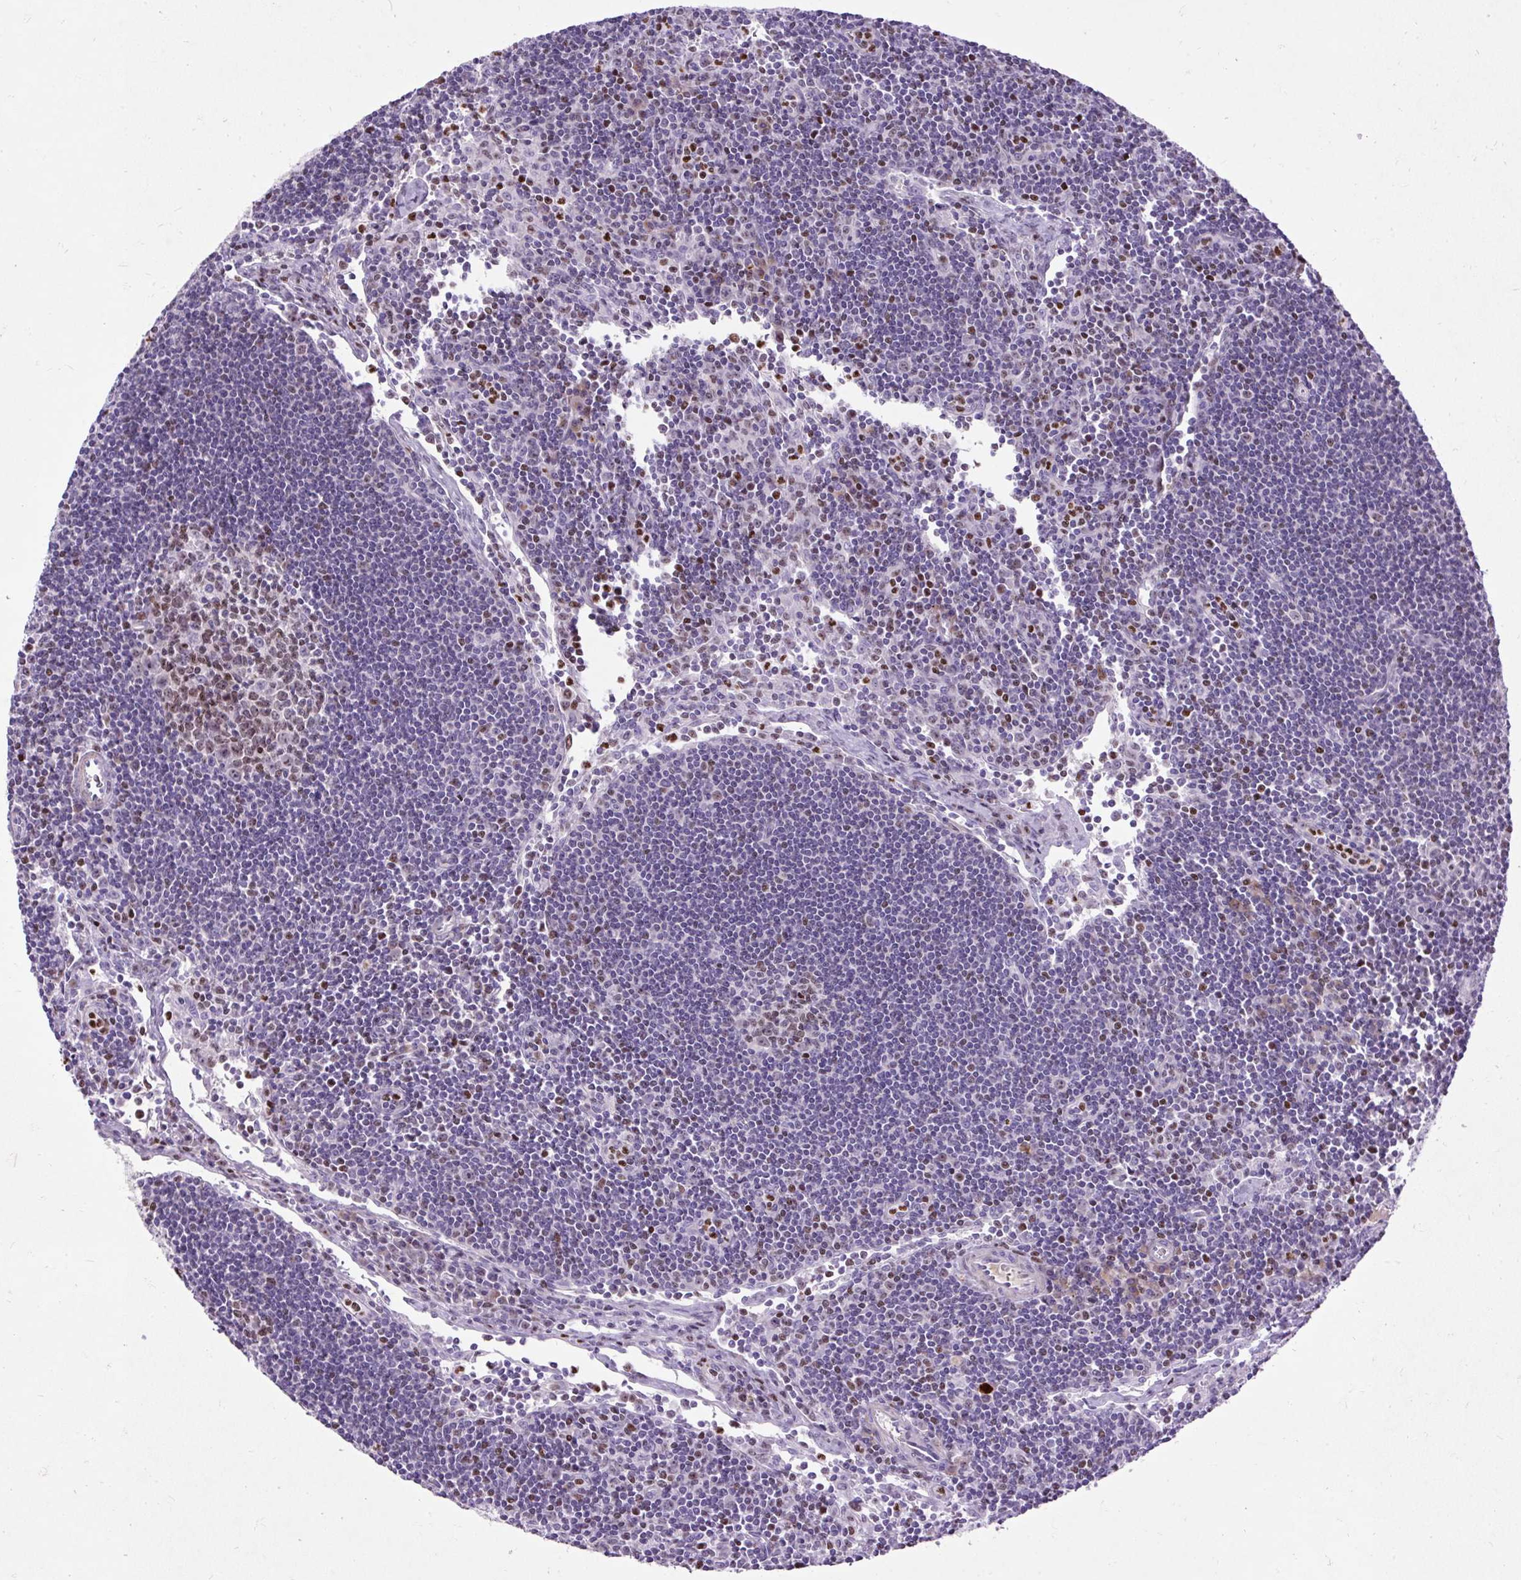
{"staining": {"intensity": "moderate", "quantity": "25%-75%", "location": "nuclear"}, "tissue": "lymph node", "cell_type": "Germinal center cells", "image_type": "normal", "snomed": [{"axis": "morphology", "description": "Normal tissue, NOS"}, {"axis": "topography", "description": "Lymph node"}], "caption": "Germinal center cells reveal medium levels of moderate nuclear expression in approximately 25%-75% of cells in normal lymph node.", "gene": "SPC24", "patient": {"sex": "female", "age": 29}}